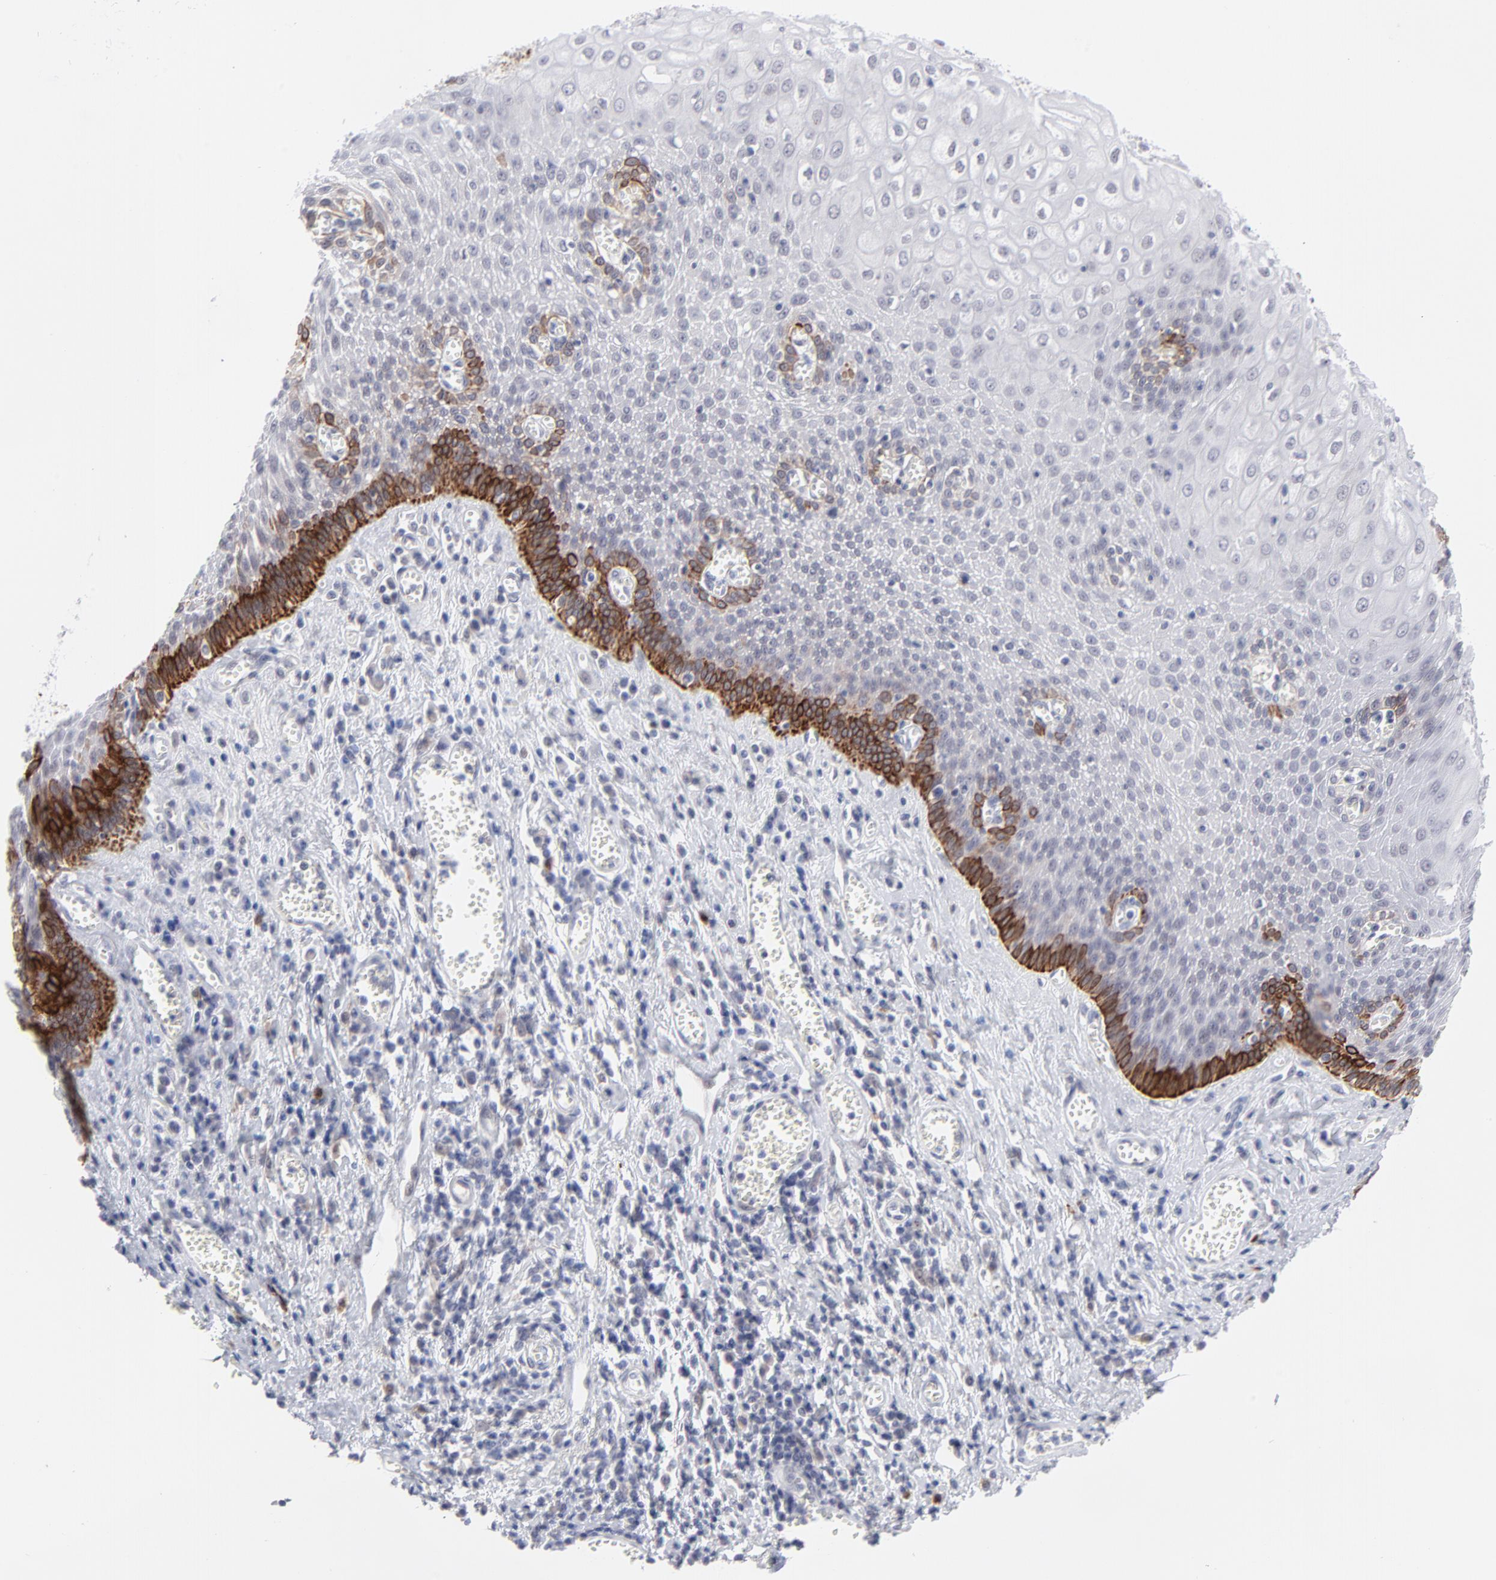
{"staining": {"intensity": "strong", "quantity": "<25%", "location": "cytoplasmic/membranous"}, "tissue": "esophagus", "cell_type": "Squamous epithelial cells", "image_type": "normal", "snomed": [{"axis": "morphology", "description": "Normal tissue, NOS"}, {"axis": "morphology", "description": "Squamous cell carcinoma, NOS"}, {"axis": "topography", "description": "Esophagus"}], "caption": "The photomicrograph reveals immunohistochemical staining of benign esophagus. There is strong cytoplasmic/membranous expression is identified in approximately <25% of squamous epithelial cells.", "gene": "CCR2", "patient": {"sex": "male", "age": 65}}